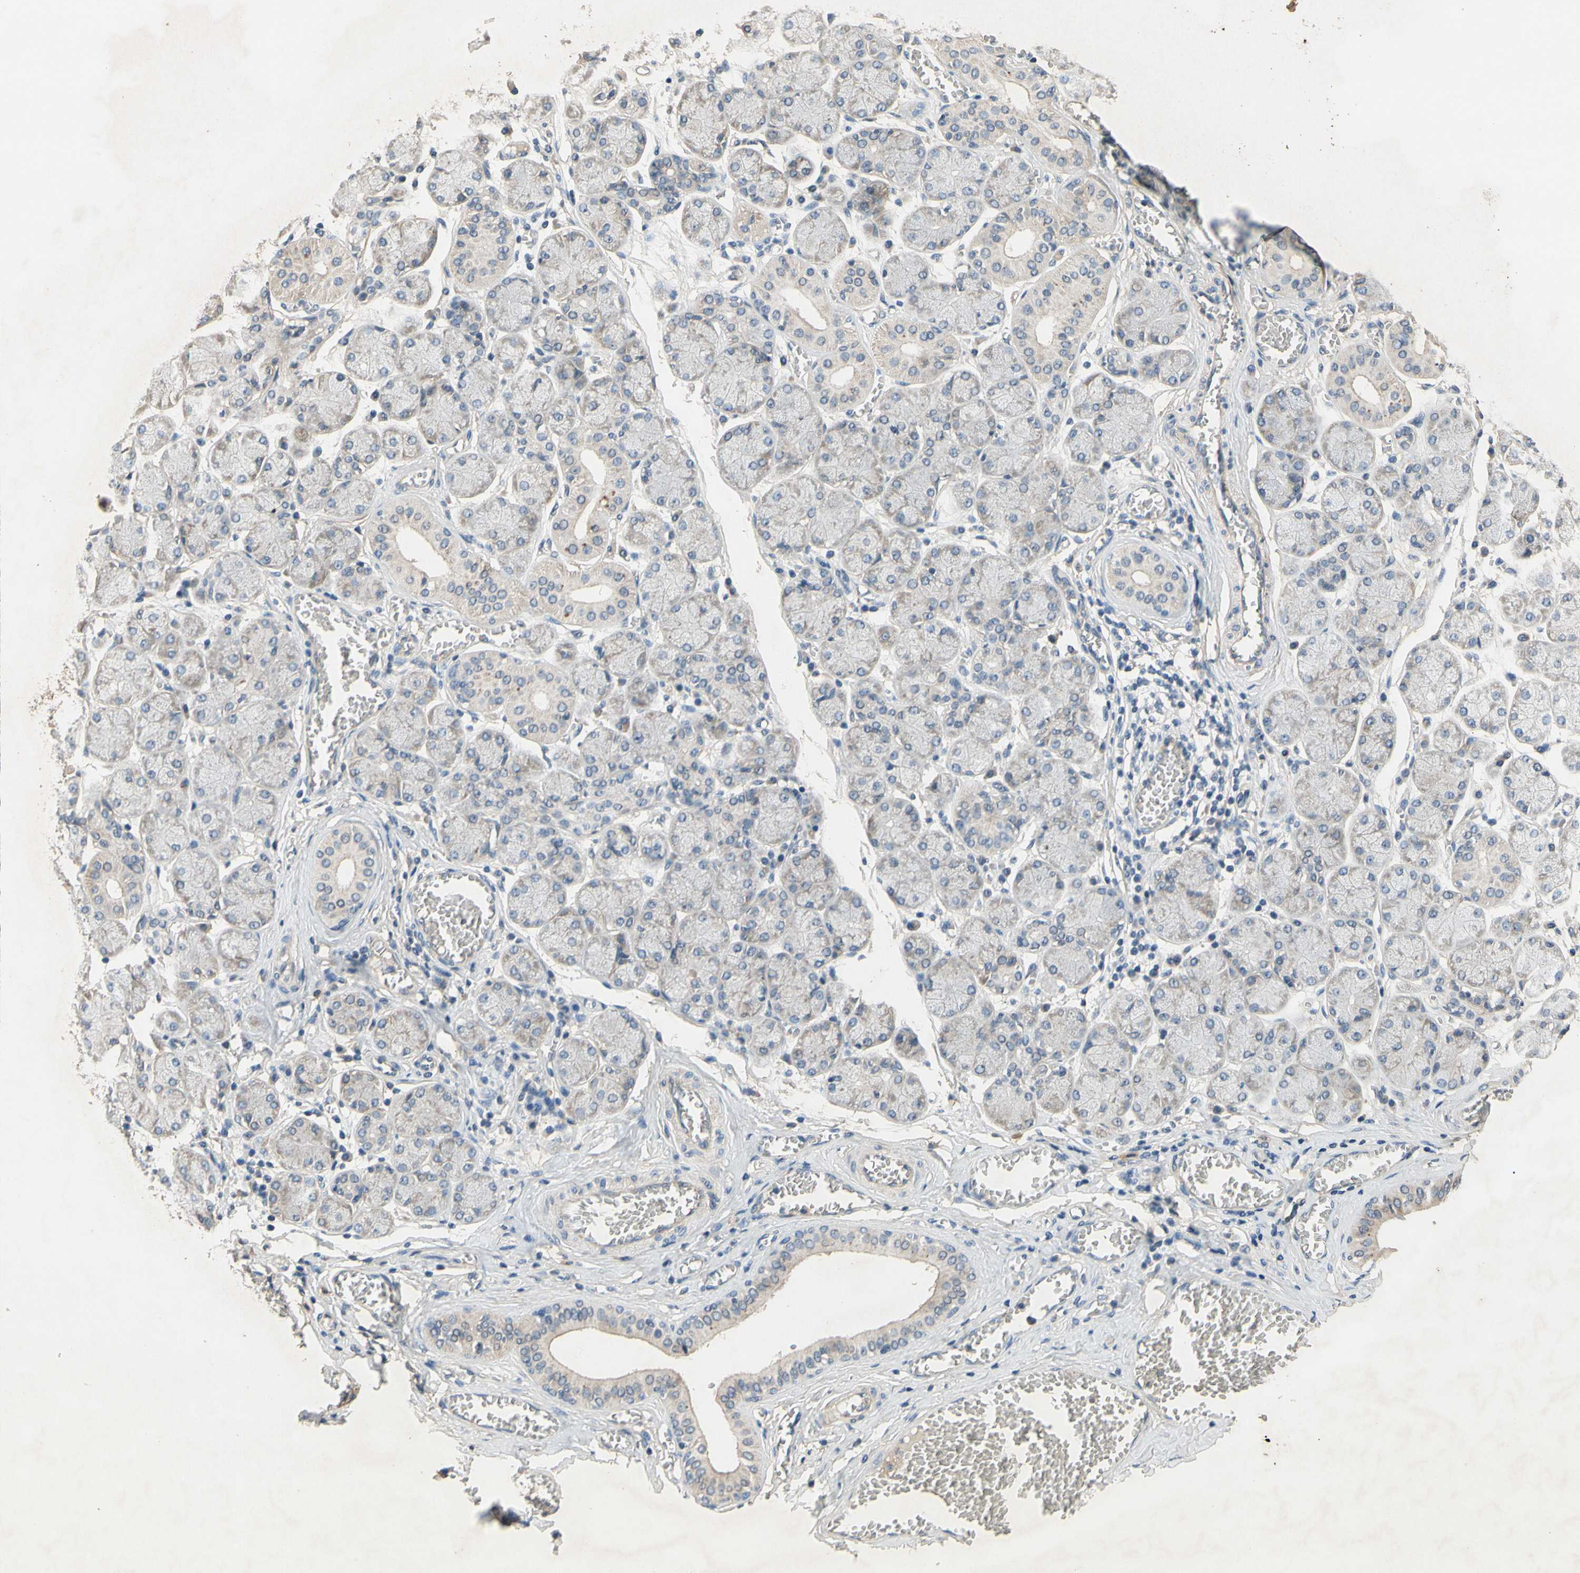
{"staining": {"intensity": "weak", "quantity": "<25%", "location": "cytoplasmic/membranous"}, "tissue": "salivary gland", "cell_type": "Glandular cells", "image_type": "normal", "snomed": [{"axis": "morphology", "description": "Normal tissue, NOS"}, {"axis": "topography", "description": "Salivary gland"}], "caption": "Micrograph shows no significant protein staining in glandular cells of unremarkable salivary gland. (IHC, brightfield microscopy, high magnification).", "gene": "ALKBH3", "patient": {"sex": "female", "age": 24}}